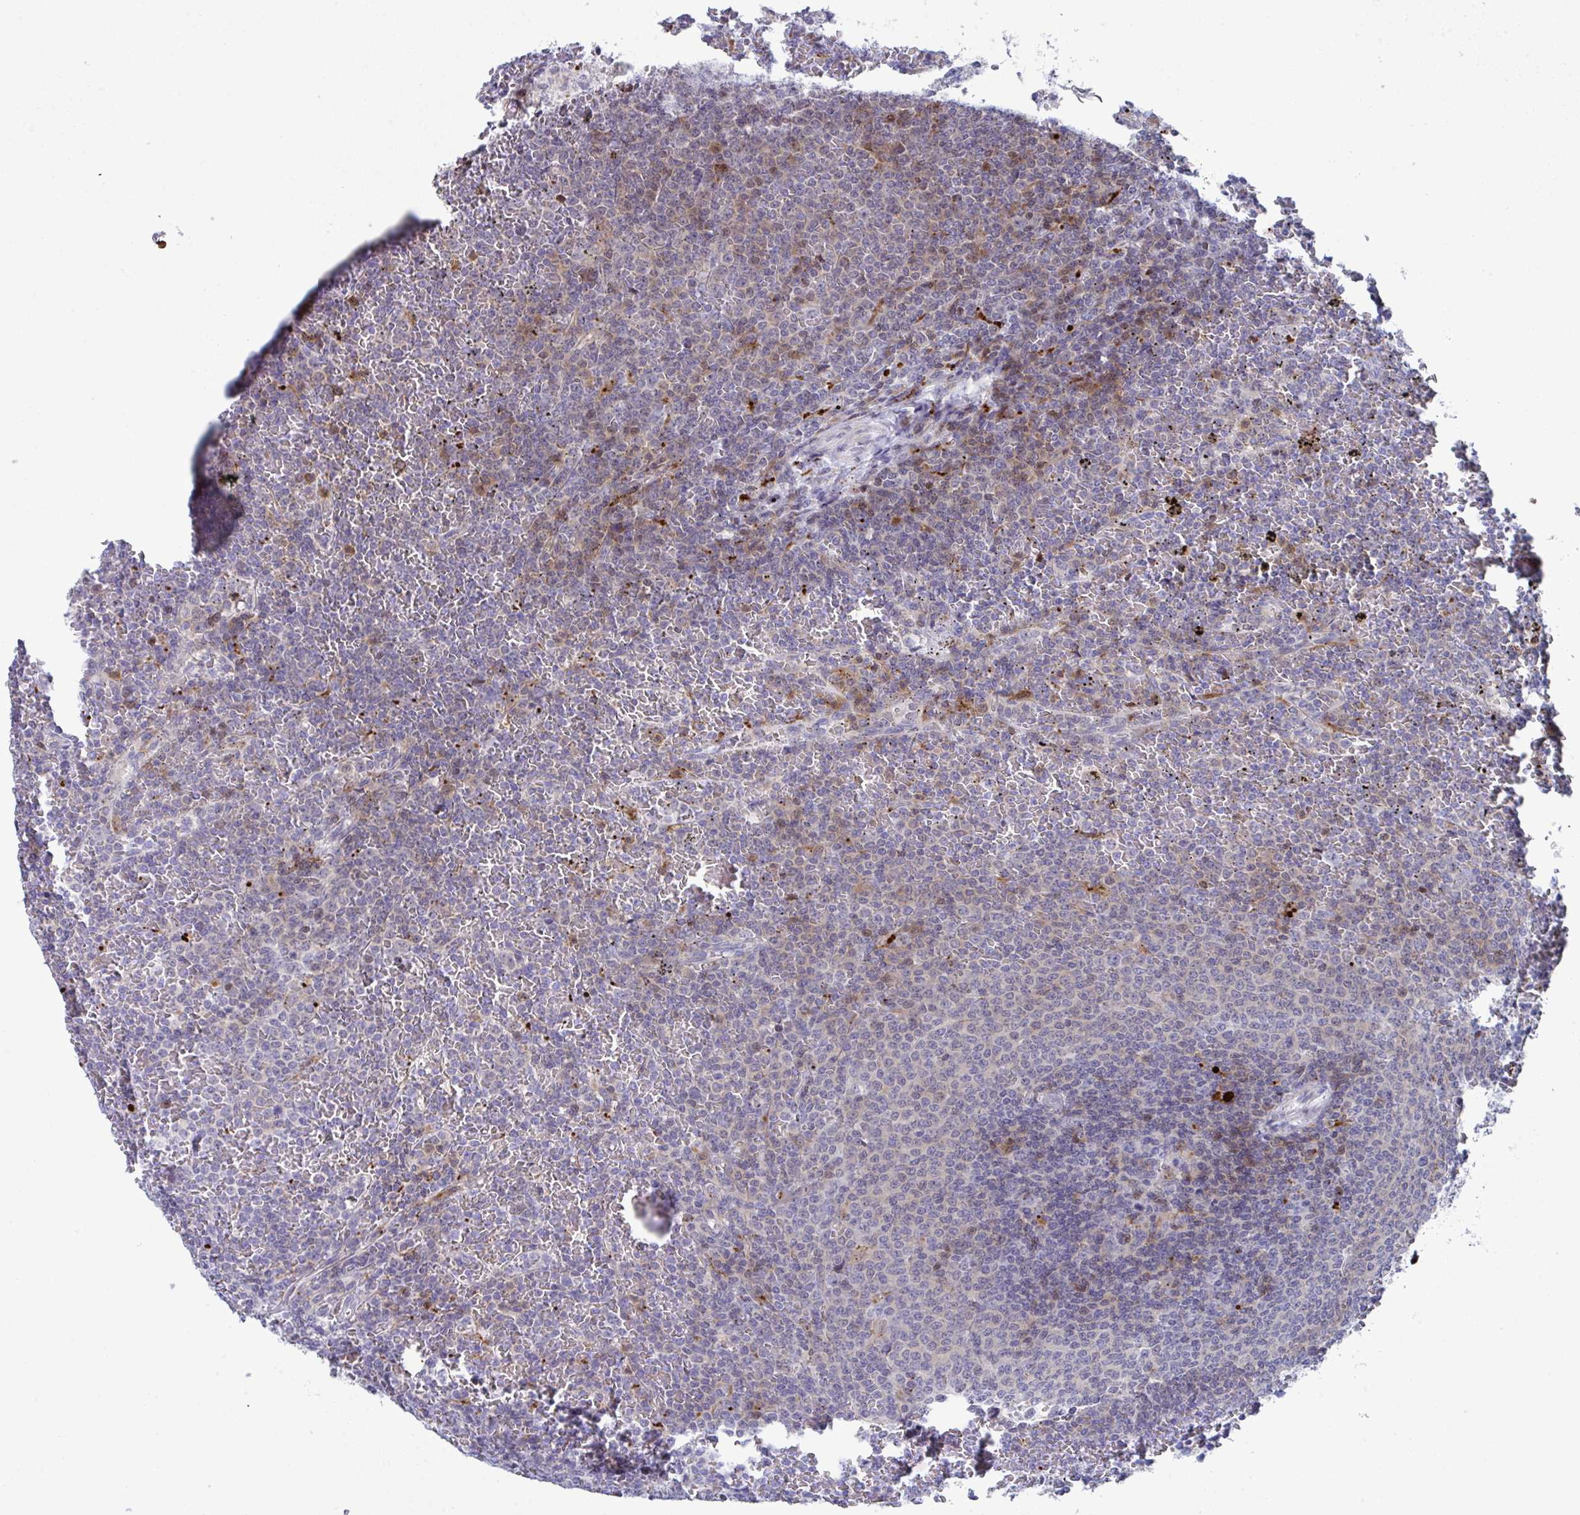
{"staining": {"intensity": "weak", "quantity": "<25%", "location": "cytoplasmic/membranous"}, "tissue": "lymphoma", "cell_type": "Tumor cells", "image_type": "cancer", "snomed": [{"axis": "morphology", "description": "Malignant lymphoma, non-Hodgkin's type, Low grade"}, {"axis": "topography", "description": "Spleen"}], "caption": "The image demonstrates no significant positivity in tumor cells of malignant lymphoma, non-Hodgkin's type (low-grade).", "gene": "AOC2", "patient": {"sex": "female", "age": 77}}